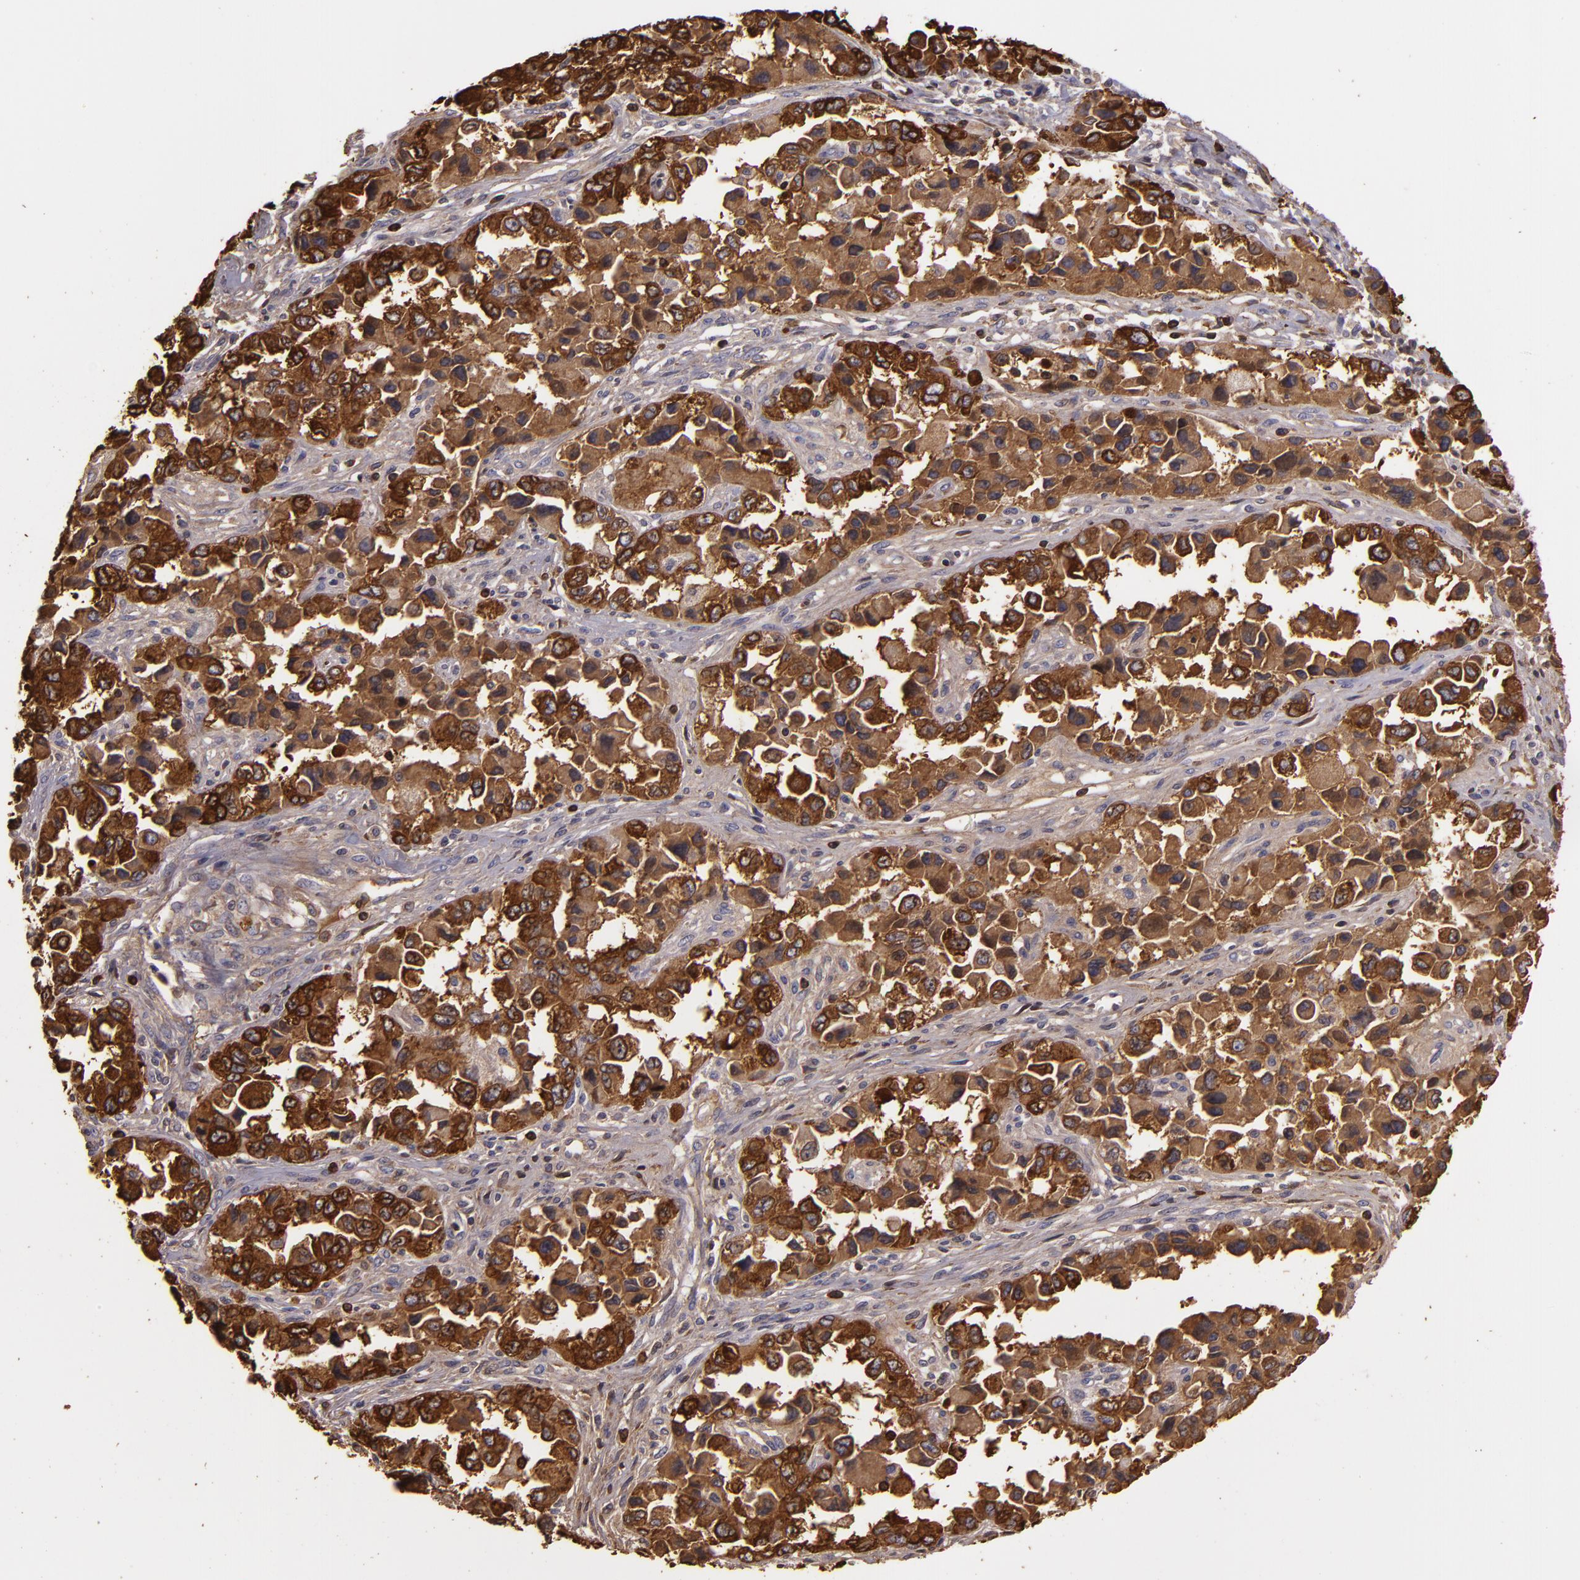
{"staining": {"intensity": "strong", "quantity": ">75%", "location": "cytoplasmic/membranous"}, "tissue": "ovarian cancer", "cell_type": "Tumor cells", "image_type": "cancer", "snomed": [{"axis": "morphology", "description": "Cystadenocarcinoma, serous, NOS"}, {"axis": "topography", "description": "Ovary"}], "caption": "The image exhibits immunohistochemical staining of ovarian cancer. There is strong cytoplasmic/membranous positivity is identified in about >75% of tumor cells.", "gene": "SLC9A3R1", "patient": {"sex": "female", "age": 84}}